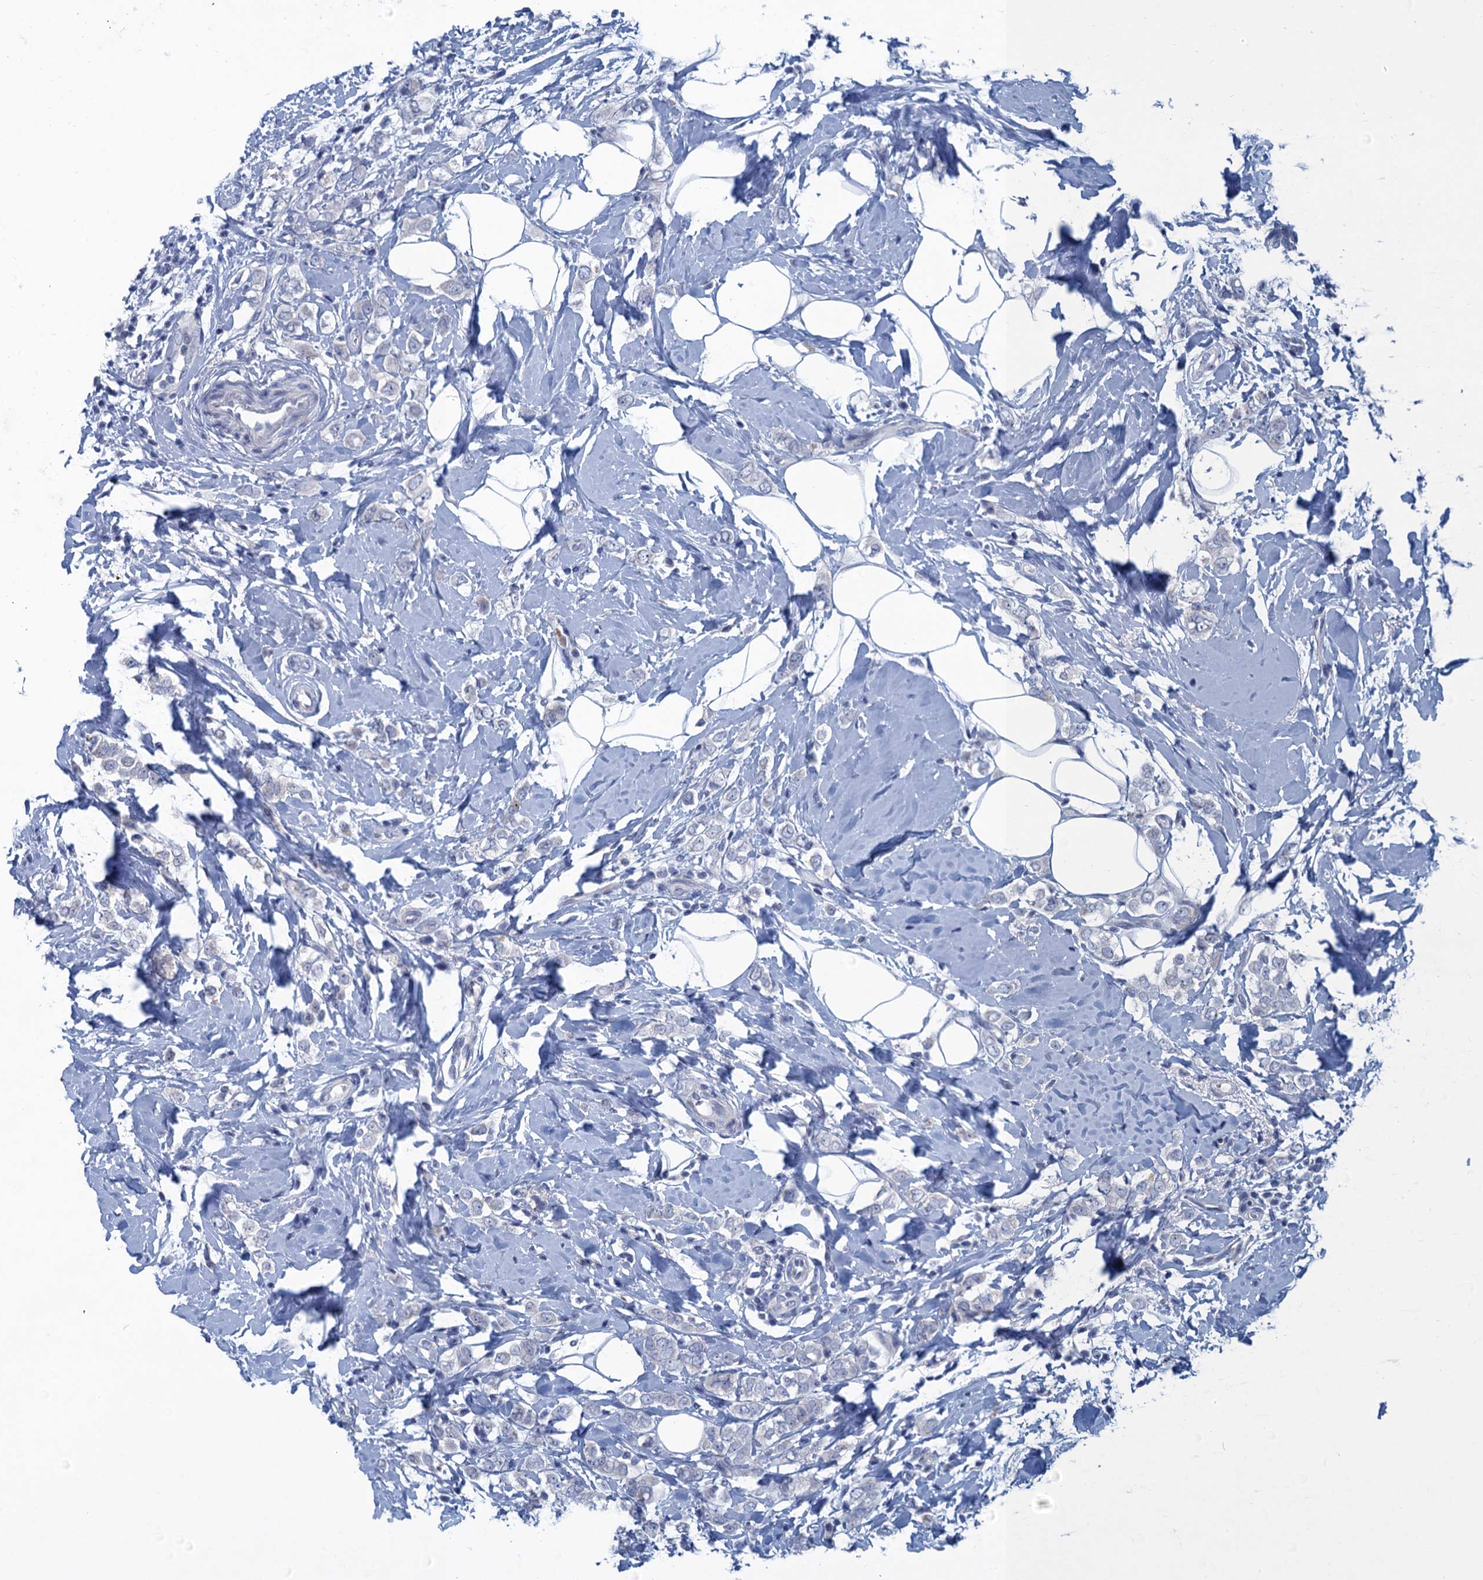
{"staining": {"intensity": "negative", "quantity": "none", "location": "none"}, "tissue": "breast cancer", "cell_type": "Tumor cells", "image_type": "cancer", "snomed": [{"axis": "morphology", "description": "Lobular carcinoma"}, {"axis": "topography", "description": "Breast"}], "caption": "A high-resolution histopathology image shows immunohistochemistry (IHC) staining of breast cancer, which demonstrates no significant positivity in tumor cells.", "gene": "SCEL", "patient": {"sex": "female", "age": 47}}